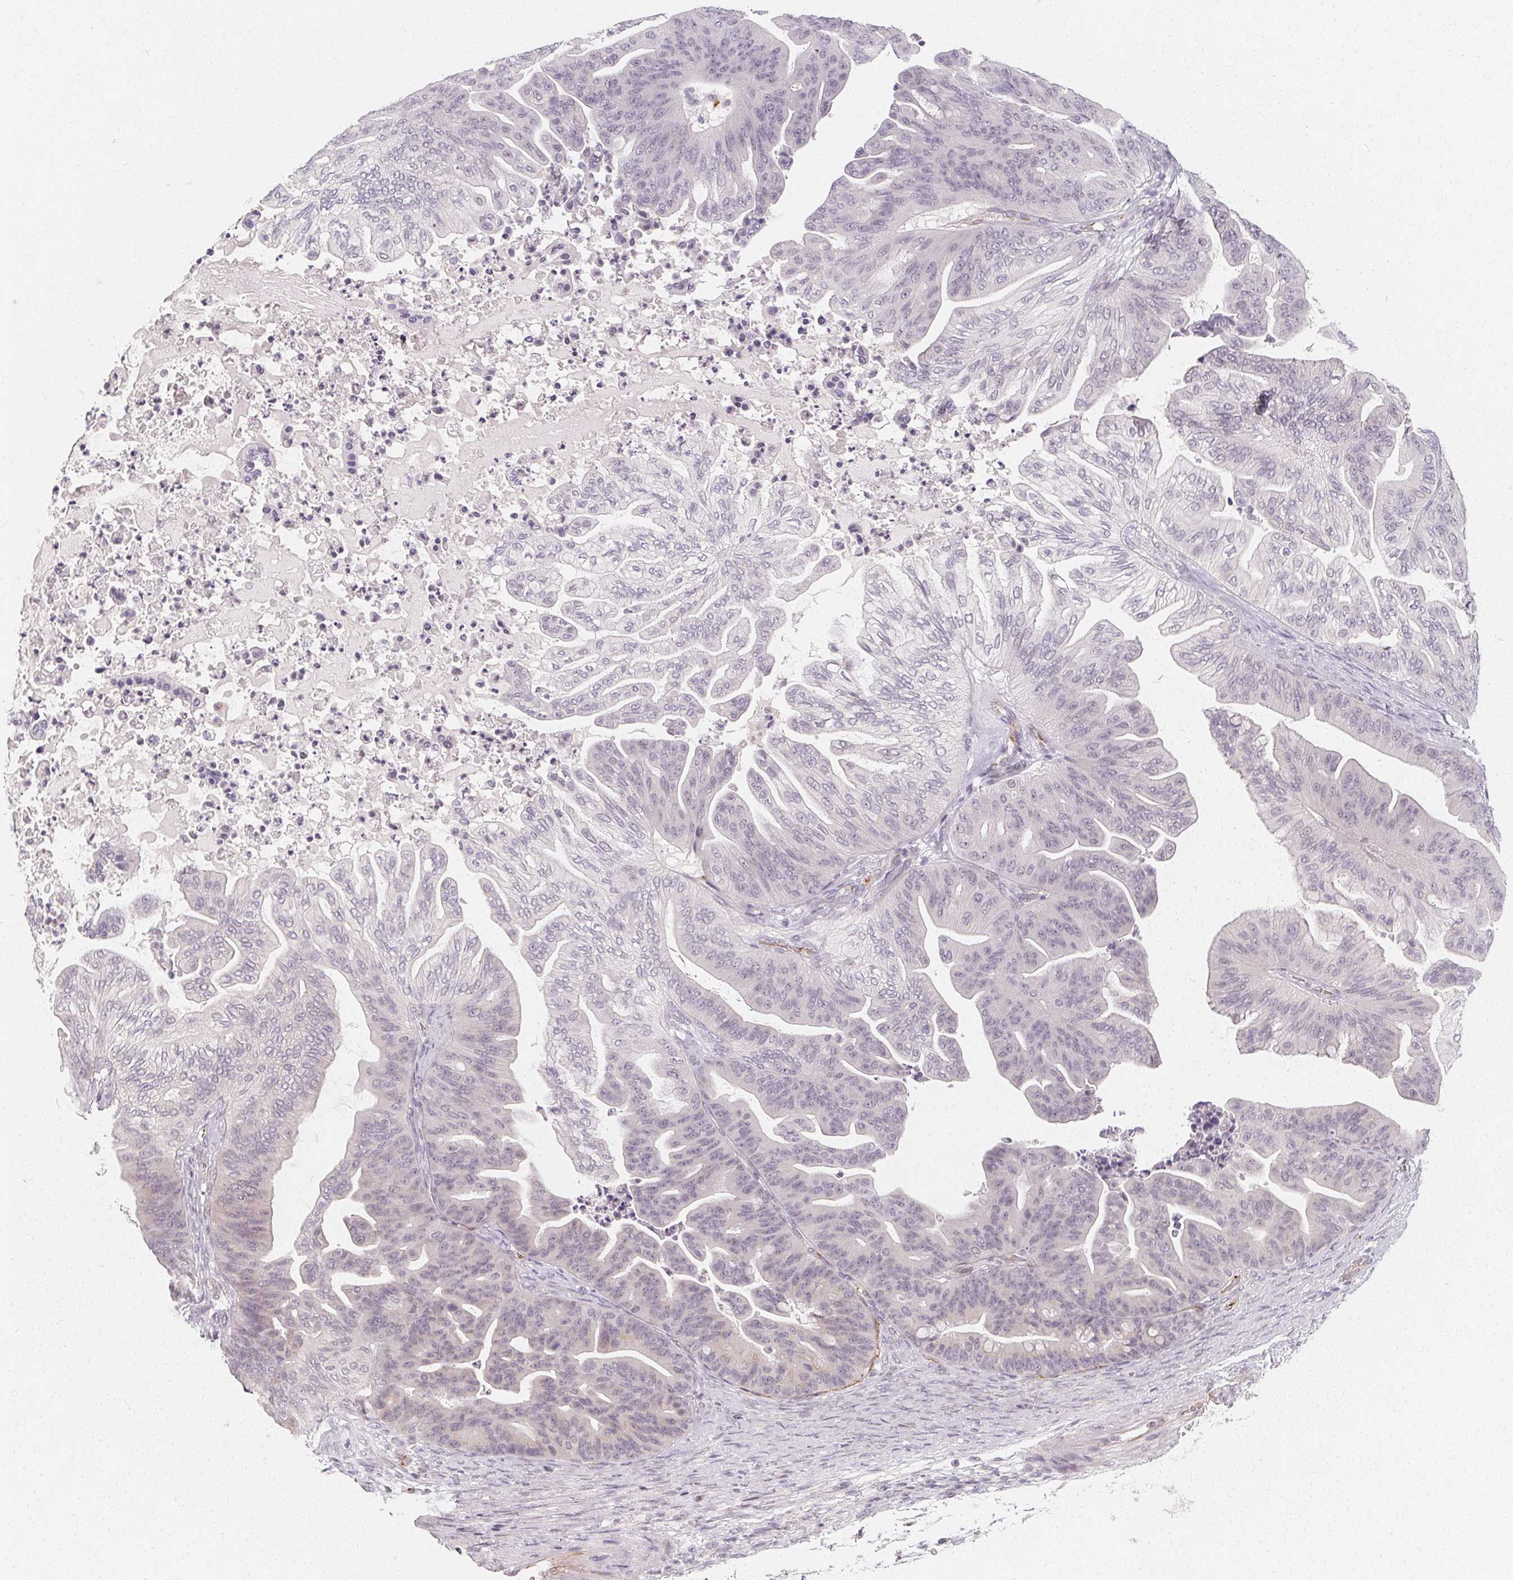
{"staining": {"intensity": "negative", "quantity": "none", "location": "none"}, "tissue": "ovarian cancer", "cell_type": "Tumor cells", "image_type": "cancer", "snomed": [{"axis": "morphology", "description": "Cystadenocarcinoma, mucinous, NOS"}, {"axis": "topography", "description": "Ovary"}], "caption": "Ovarian mucinous cystadenocarcinoma stained for a protein using IHC reveals no staining tumor cells.", "gene": "CLCNKB", "patient": {"sex": "female", "age": 67}}